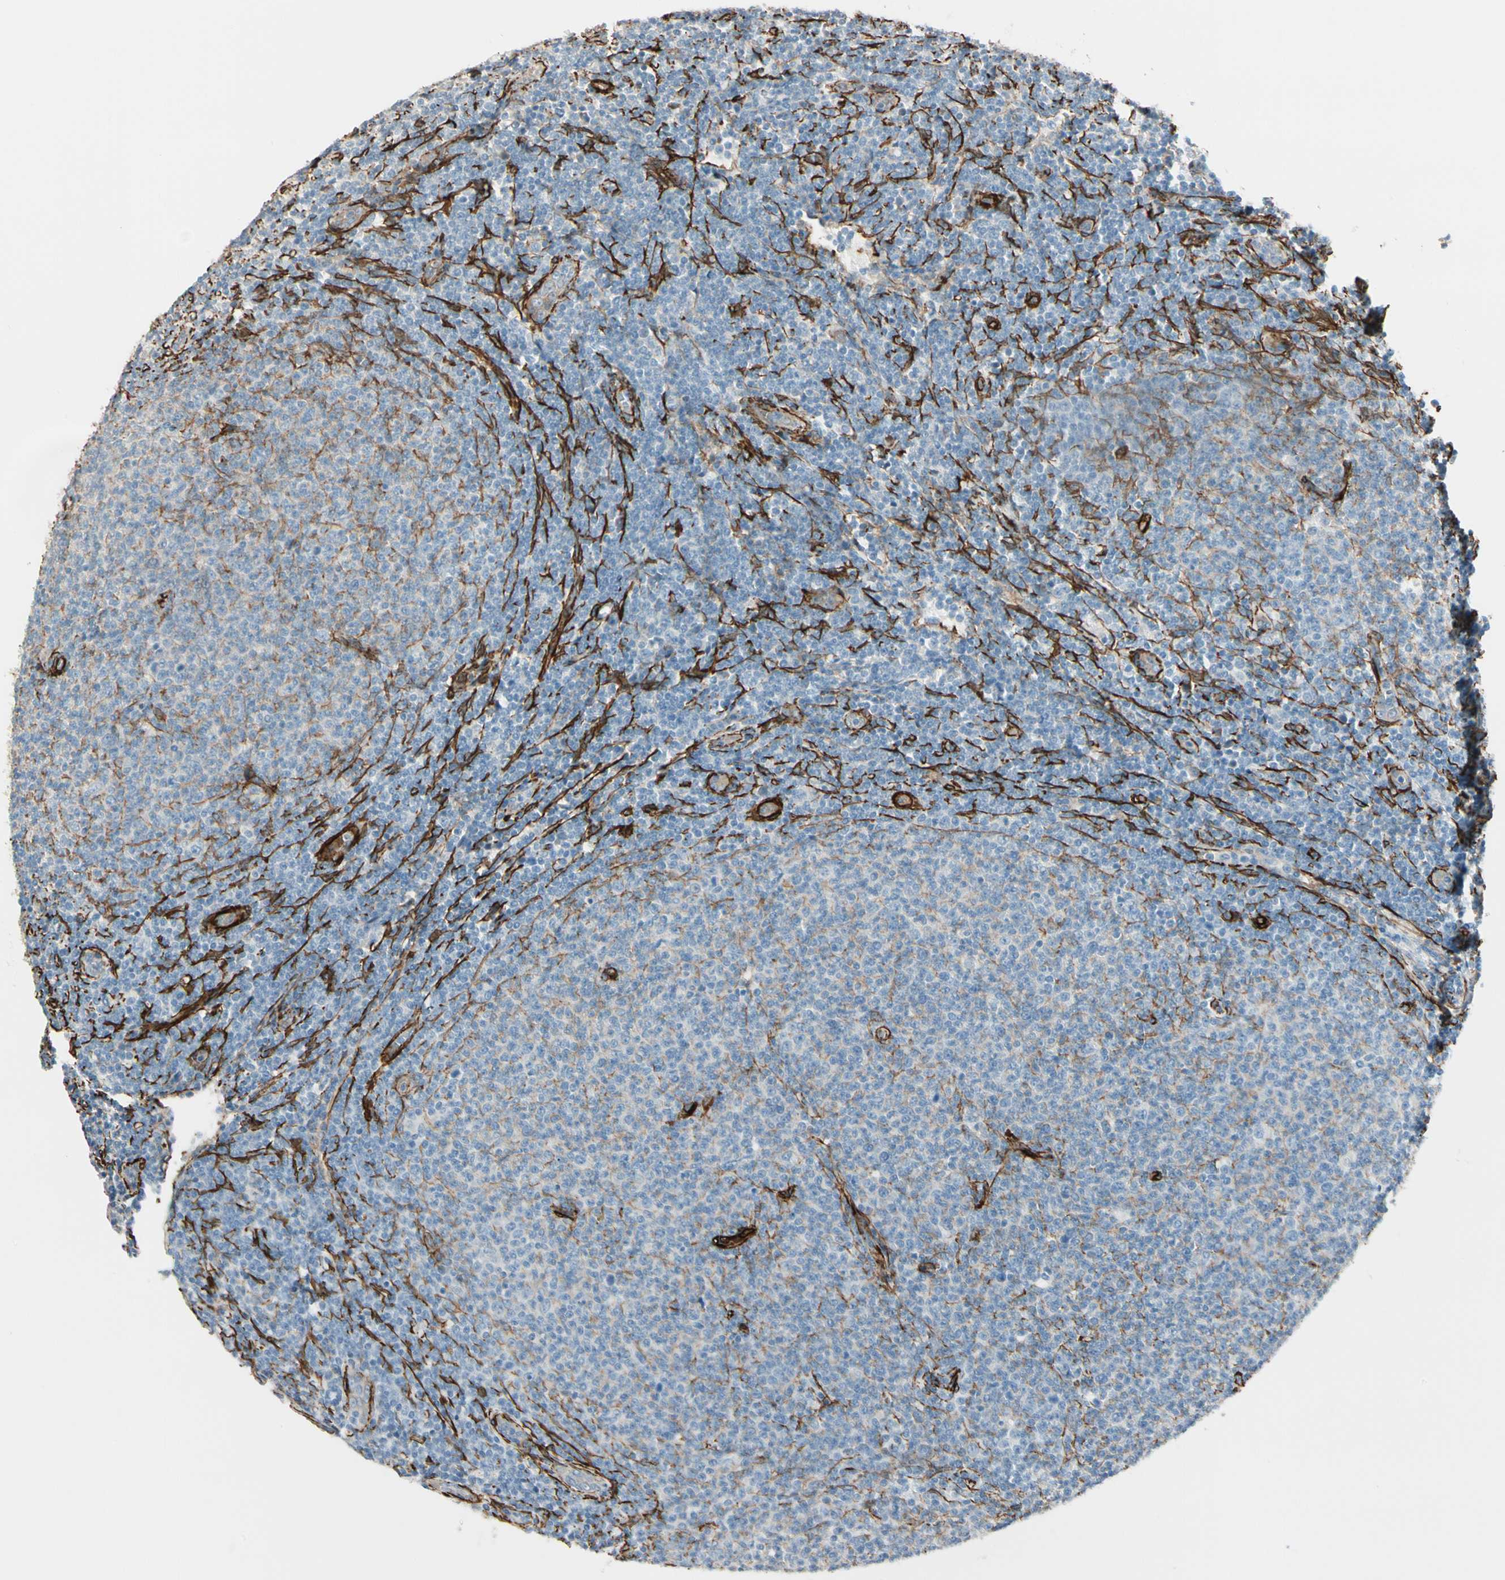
{"staining": {"intensity": "negative", "quantity": "none", "location": "none"}, "tissue": "lymphoma", "cell_type": "Tumor cells", "image_type": "cancer", "snomed": [{"axis": "morphology", "description": "Malignant lymphoma, non-Hodgkin's type, Low grade"}, {"axis": "topography", "description": "Lymph node"}], "caption": "IHC image of neoplastic tissue: malignant lymphoma, non-Hodgkin's type (low-grade) stained with DAB displays no significant protein expression in tumor cells.", "gene": "CALD1", "patient": {"sex": "male", "age": 66}}